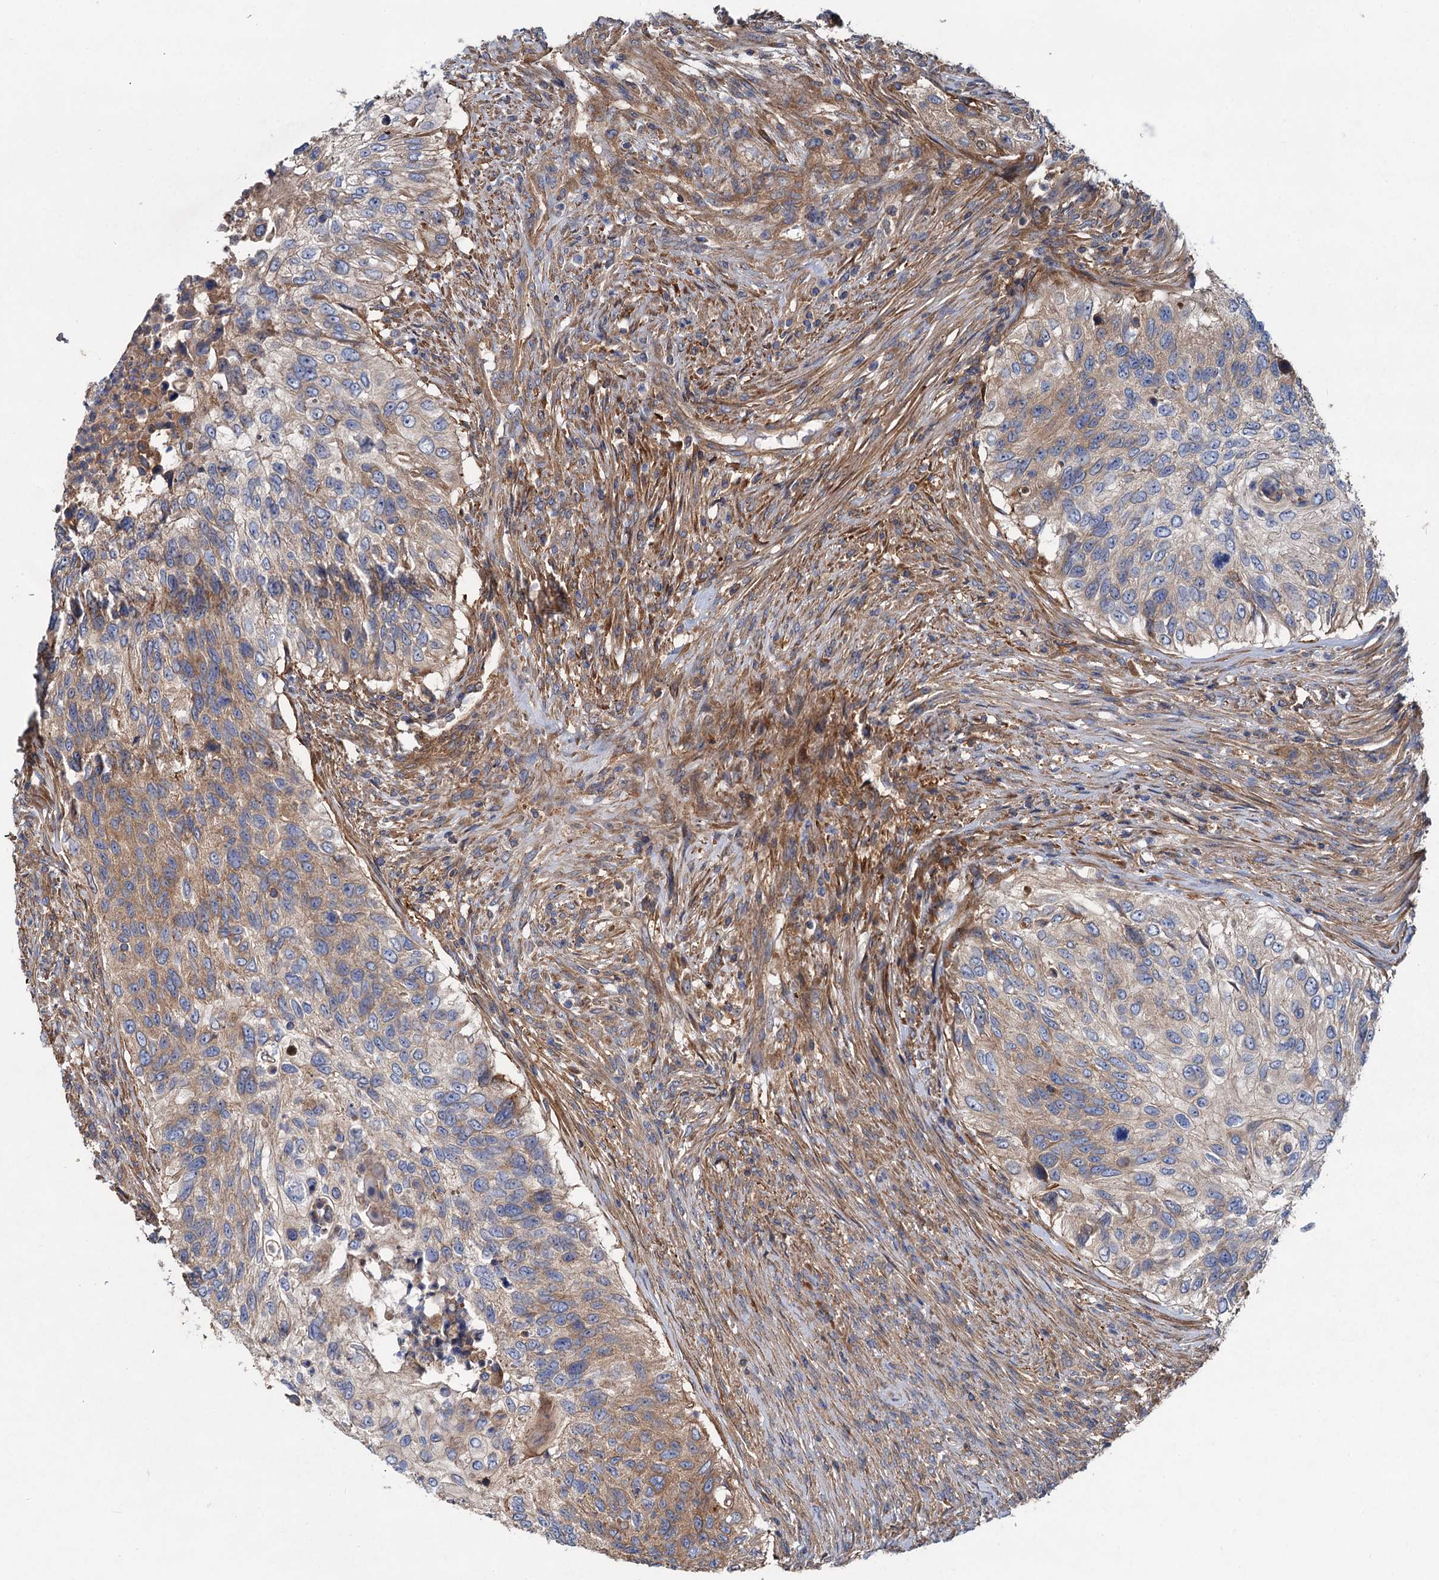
{"staining": {"intensity": "moderate", "quantity": "25%-75%", "location": "cytoplasmic/membranous"}, "tissue": "urothelial cancer", "cell_type": "Tumor cells", "image_type": "cancer", "snomed": [{"axis": "morphology", "description": "Urothelial carcinoma, High grade"}, {"axis": "topography", "description": "Urinary bladder"}], "caption": "Tumor cells reveal moderate cytoplasmic/membranous expression in approximately 25%-75% of cells in urothelial carcinoma (high-grade). The protein of interest is shown in brown color, while the nuclei are stained blue.", "gene": "ALKBH7", "patient": {"sex": "female", "age": 60}}